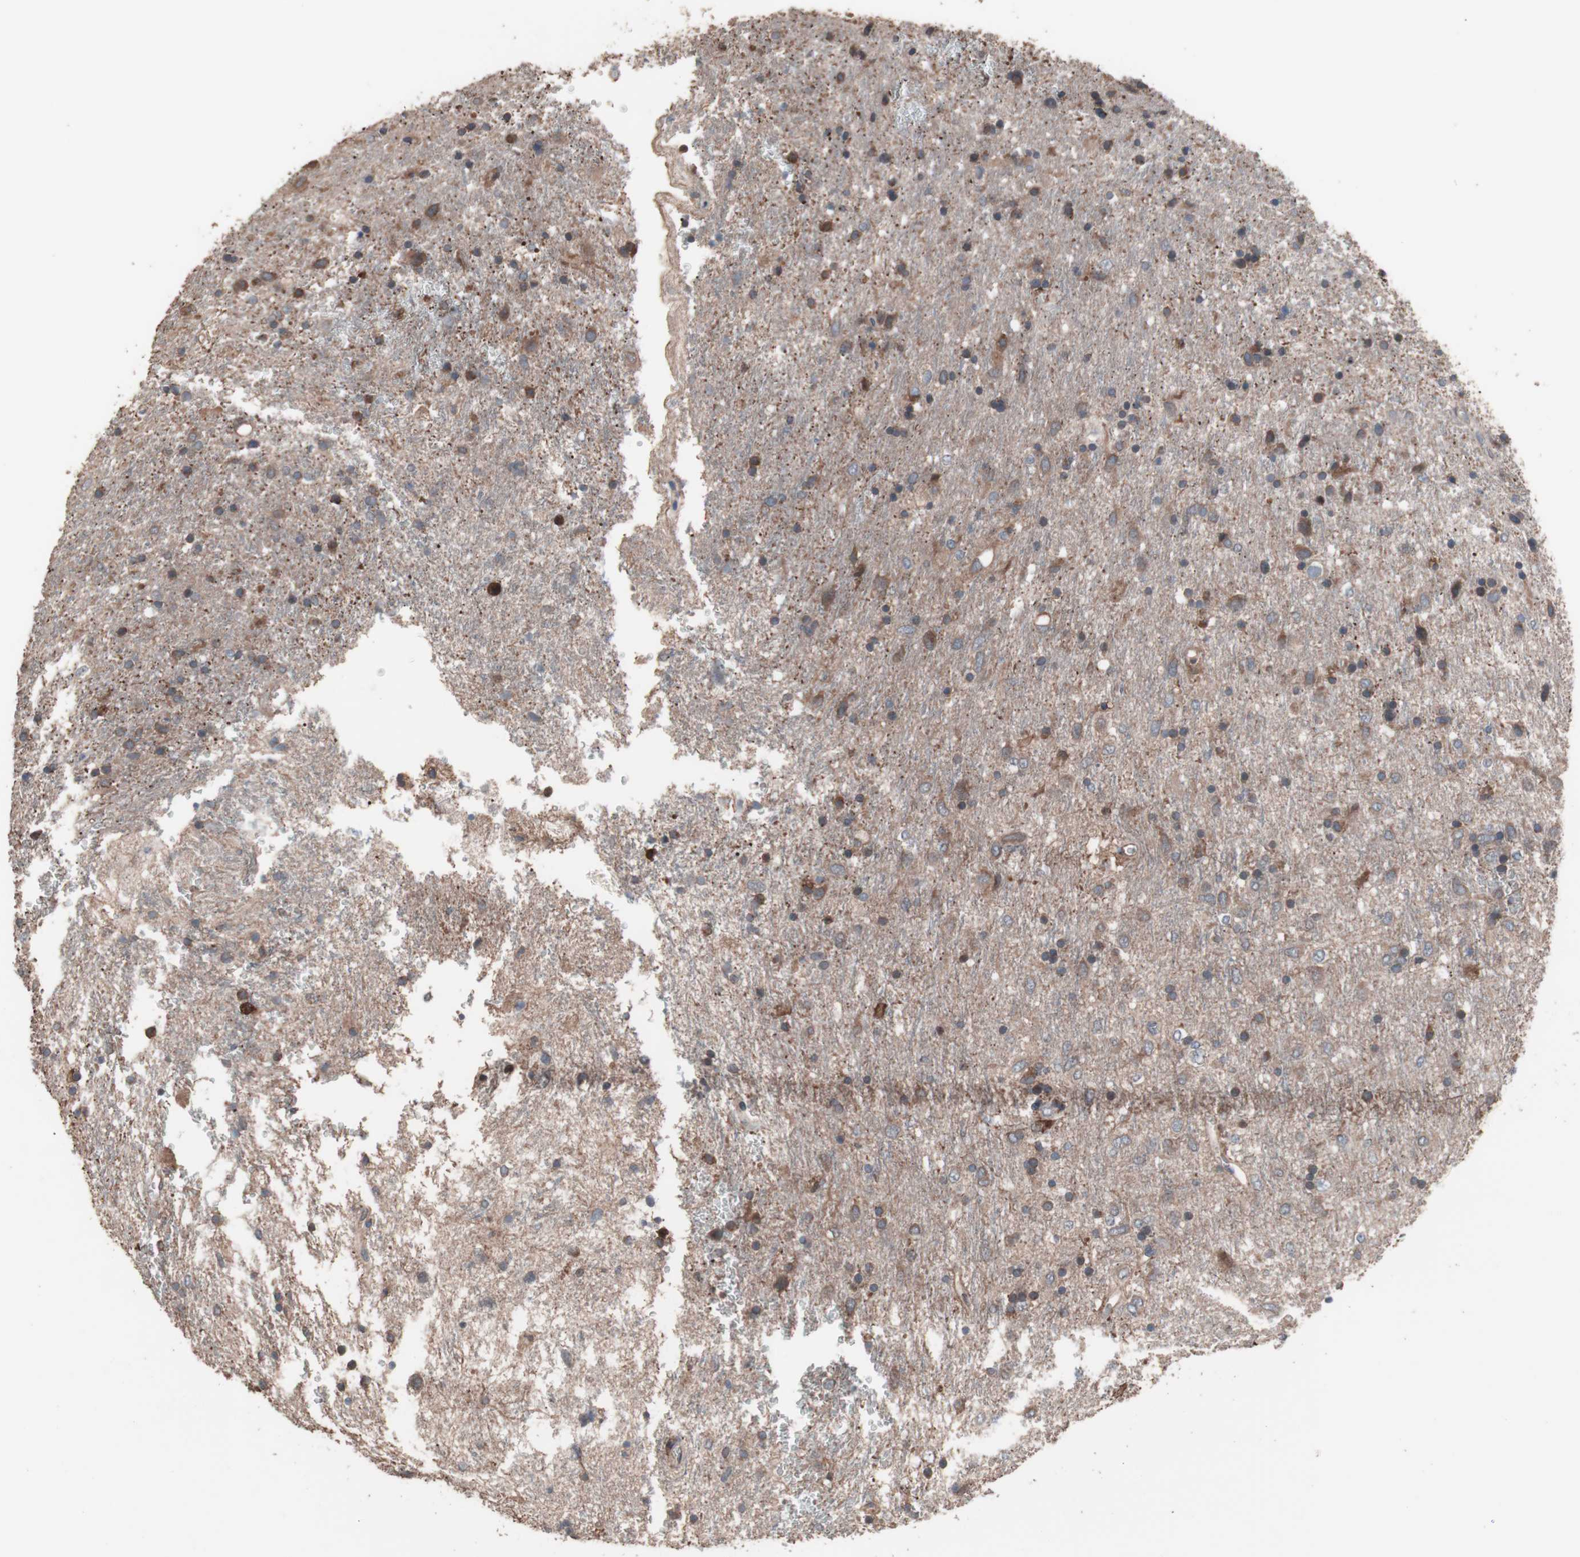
{"staining": {"intensity": "moderate", "quantity": "25%-75%", "location": "cytoplasmic/membranous"}, "tissue": "glioma", "cell_type": "Tumor cells", "image_type": "cancer", "snomed": [{"axis": "morphology", "description": "Glioma, malignant, Low grade"}, {"axis": "topography", "description": "Brain"}], "caption": "A high-resolution photomicrograph shows immunohistochemistry staining of malignant glioma (low-grade), which reveals moderate cytoplasmic/membranous expression in about 25%-75% of tumor cells.", "gene": "ATG7", "patient": {"sex": "male", "age": 77}}